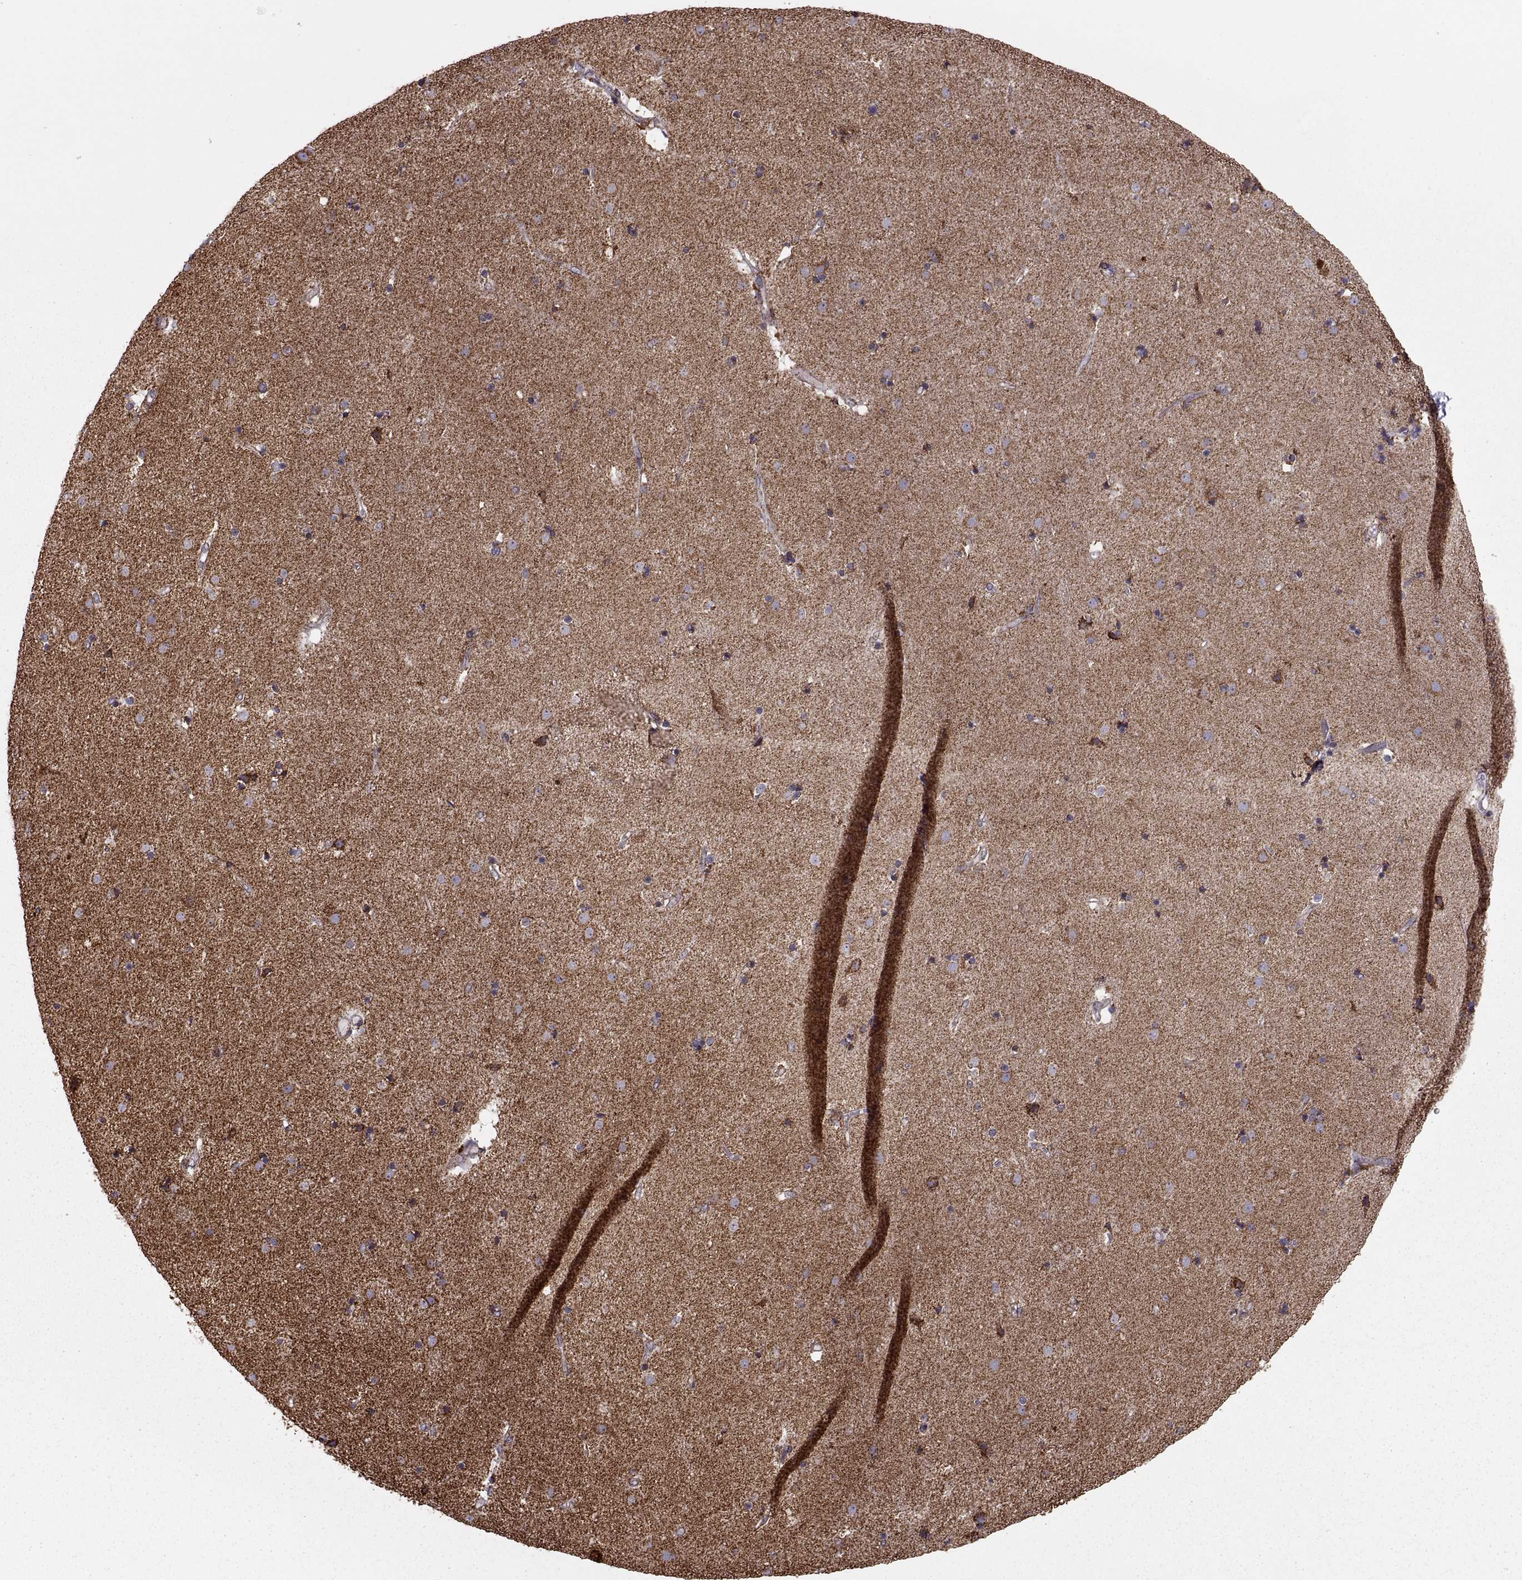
{"staining": {"intensity": "moderate", "quantity": "<25%", "location": "cytoplasmic/membranous"}, "tissue": "caudate", "cell_type": "Glial cells", "image_type": "normal", "snomed": [{"axis": "morphology", "description": "Normal tissue, NOS"}, {"axis": "topography", "description": "Lateral ventricle wall"}], "caption": "Immunohistochemistry of benign human caudate exhibits low levels of moderate cytoplasmic/membranous positivity in approximately <25% of glial cells.", "gene": "ARSD", "patient": {"sex": "female", "age": 71}}